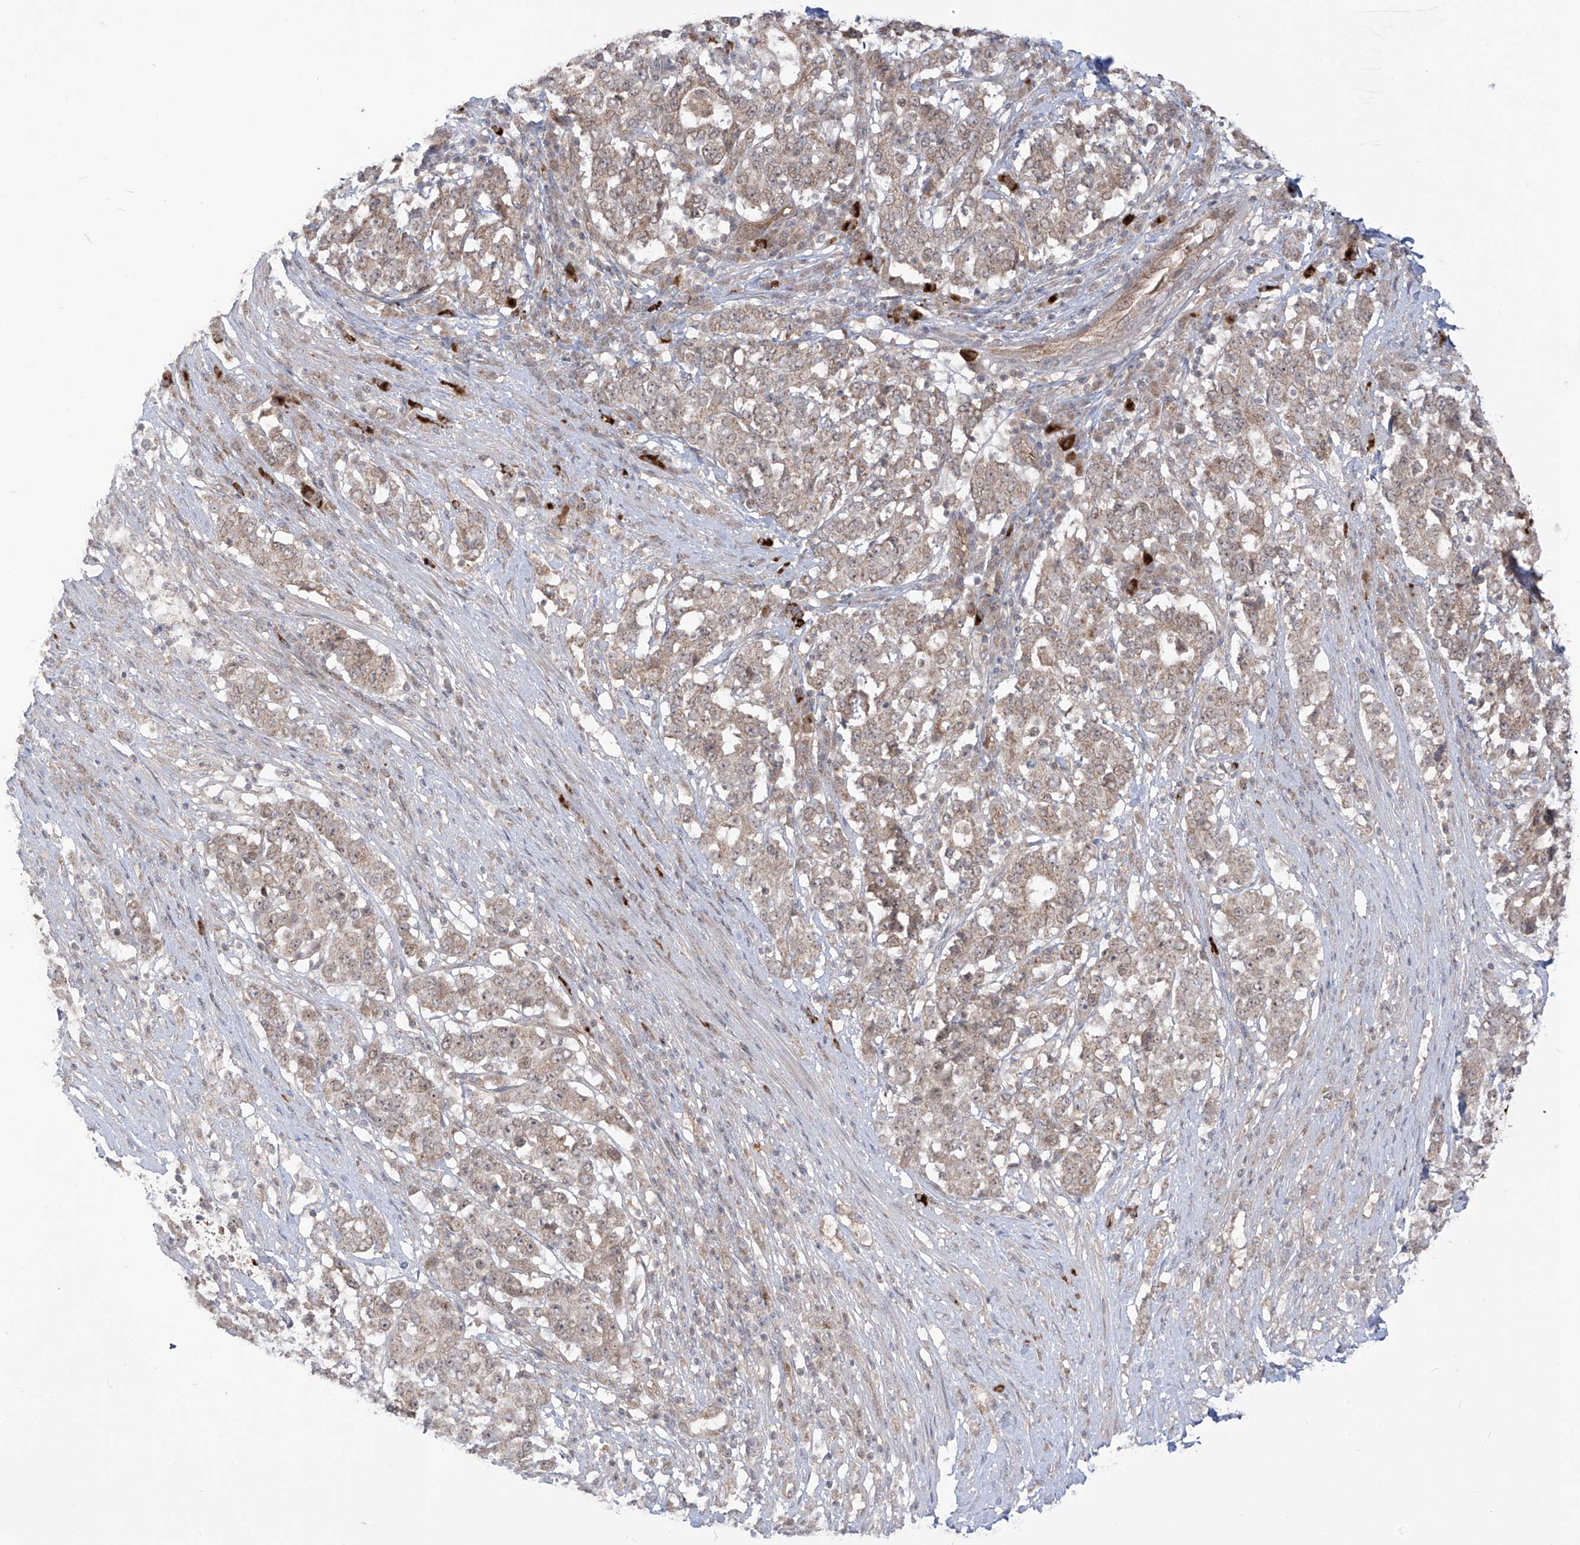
{"staining": {"intensity": "weak", "quantity": ">75%", "location": "cytoplasmic/membranous,nuclear"}, "tissue": "stomach cancer", "cell_type": "Tumor cells", "image_type": "cancer", "snomed": [{"axis": "morphology", "description": "Adenocarcinoma, NOS"}, {"axis": "topography", "description": "Stomach"}], "caption": "This is a photomicrograph of IHC staining of stomach cancer (adenocarcinoma), which shows weak expression in the cytoplasmic/membranous and nuclear of tumor cells.", "gene": "TRIM67", "patient": {"sex": "male", "age": 59}}